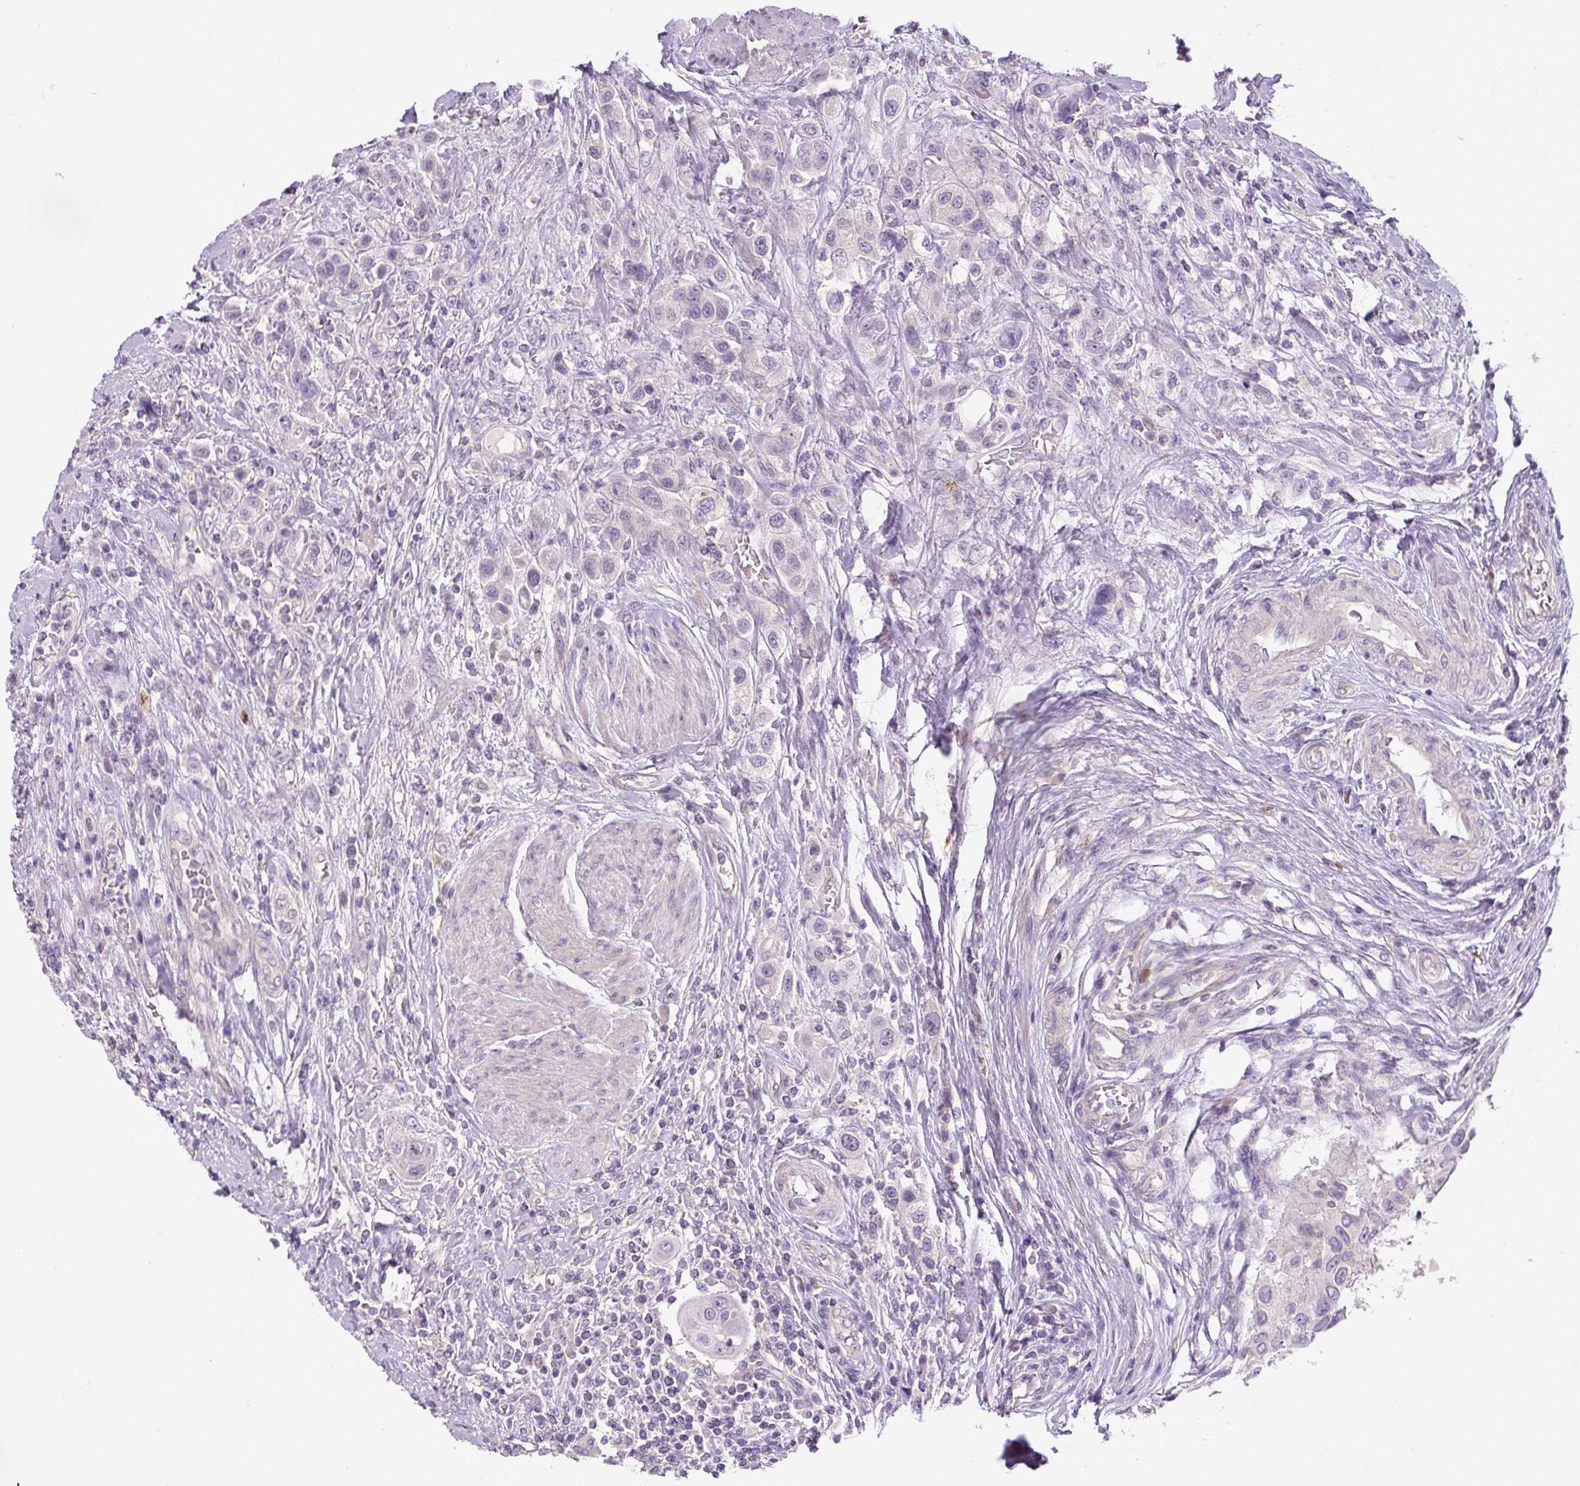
{"staining": {"intensity": "negative", "quantity": "none", "location": "none"}, "tissue": "urothelial cancer", "cell_type": "Tumor cells", "image_type": "cancer", "snomed": [{"axis": "morphology", "description": "Urothelial carcinoma, High grade"}, {"axis": "topography", "description": "Urinary bladder"}], "caption": "There is no significant staining in tumor cells of urothelial cancer.", "gene": "UBL3", "patient": {"sex": "male", "age": 50}}